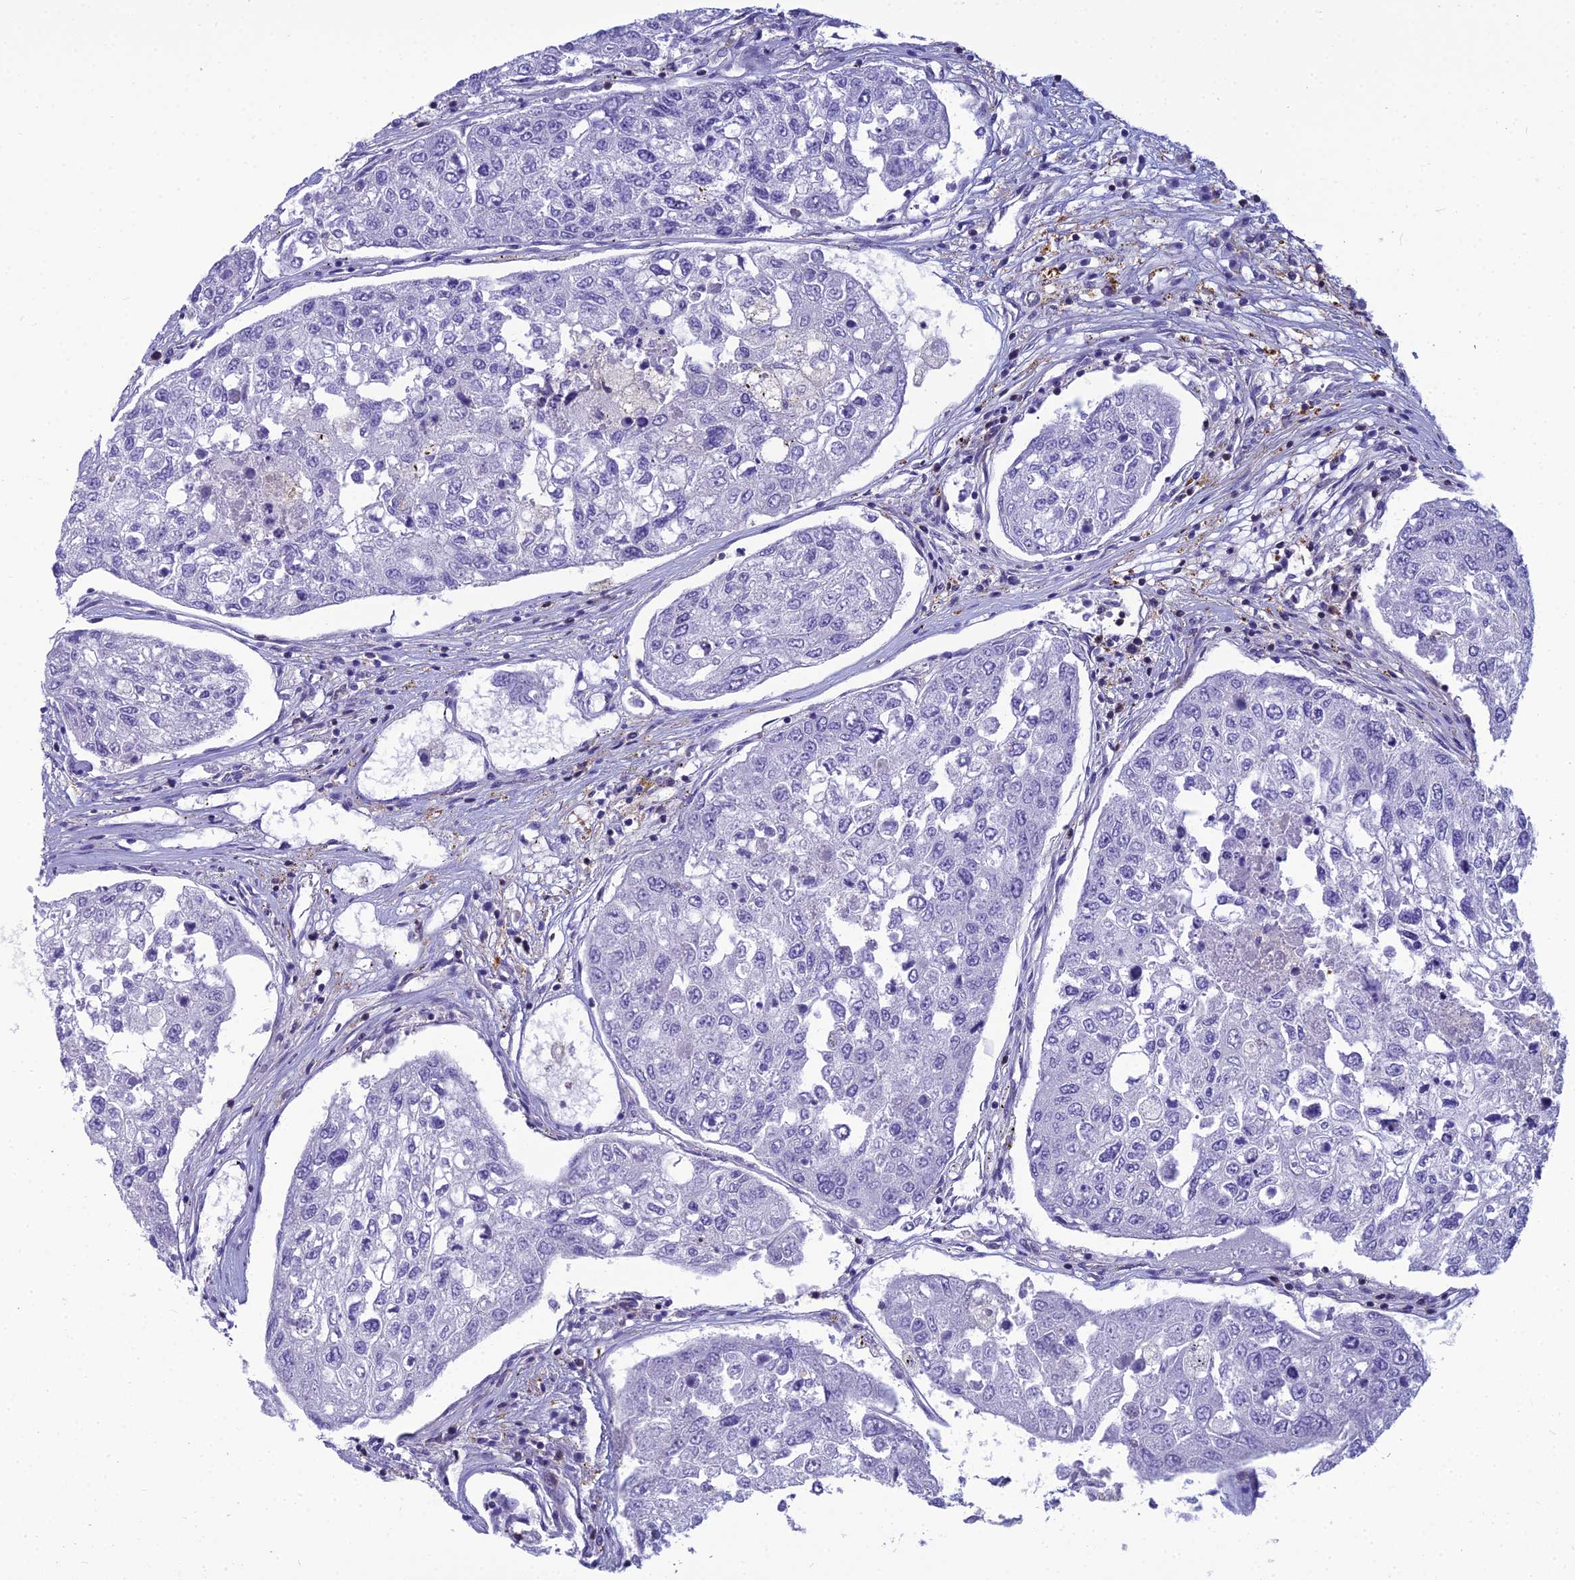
{"staining": {"intensity": "negative", "quantity": "none", "location": "none"}, "tissue": "urothelial cancer", "cell_type": "Tumor cells", "image_type": "cancer", "snomed": [{"axis": "morphology", "description": "Urothelial carcinoma, High grade"}, {"axis": "topography", "description": "Lymph node"}, {"axis": "topography", "description": "Urinary bladder"}], "caption": "This image is of urothelial cancer stained with IHC to label a protein in brown with the nuclei are counter-stained blue. There is no positivity in tumor cells.", "gene": "PPP1R18", "patient": {"sex": "male", "age": 51}}